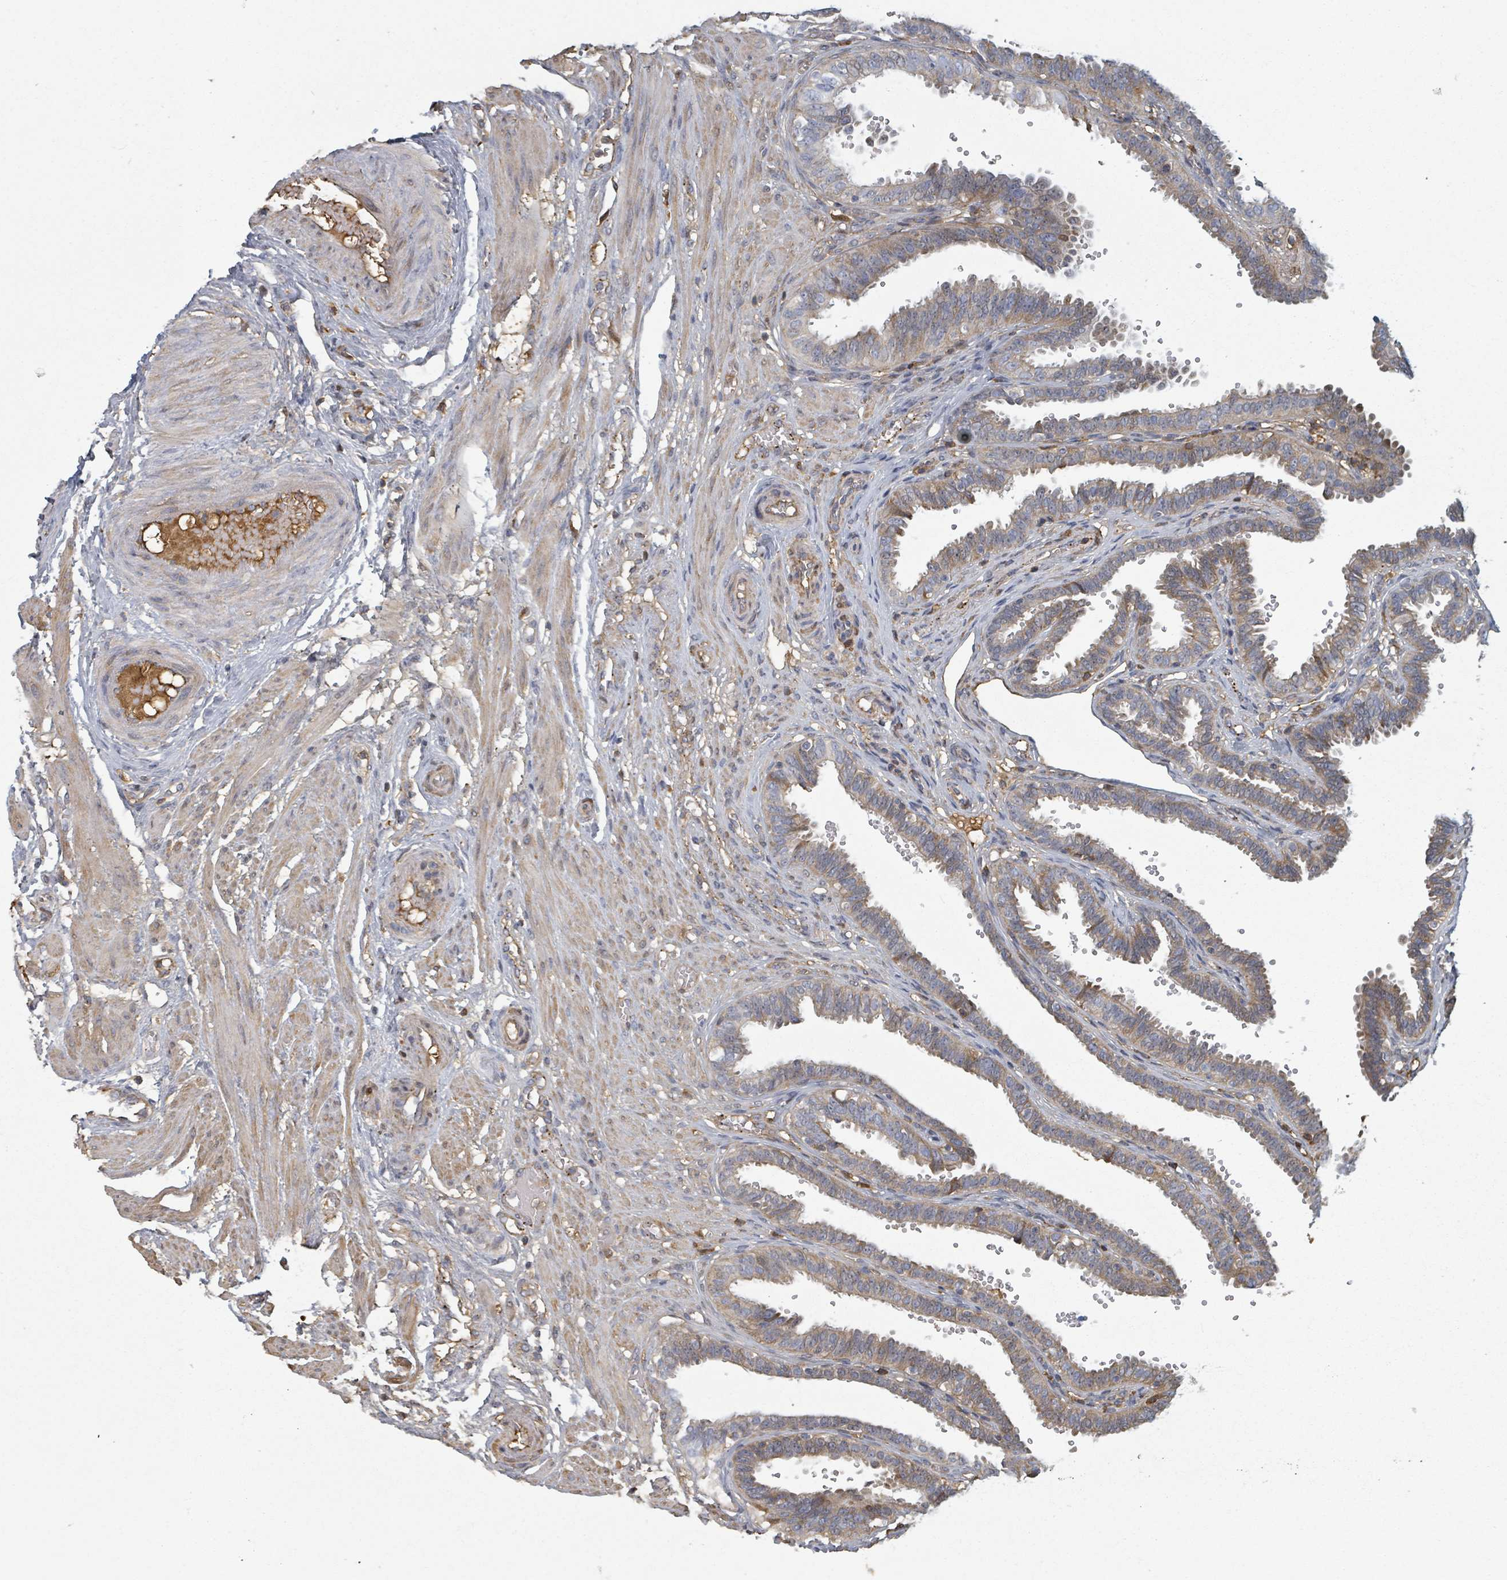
{"staining": {"intensity": "moderate", "quantity": "25%-75%", "location": "cytoplasmic/membranous"}, "tissue": "fallopian tube", "cell_type": "Glandular cells", "image_type": "normal", "snomed": [{"axis": "morphology", "description": "Normal tissue, NOS"}, {"axis": "topography", "description": "Fallopian tube"}], "caption": "Immunohistochemical staining of benign fallopian tube displays 25%-75% levels of moderate cytoplasmic/membranous protein expression in about 25%-75% of glandular cells.", "gene": "GABBR1", "patient": {"sex": "female", "age": 37}}